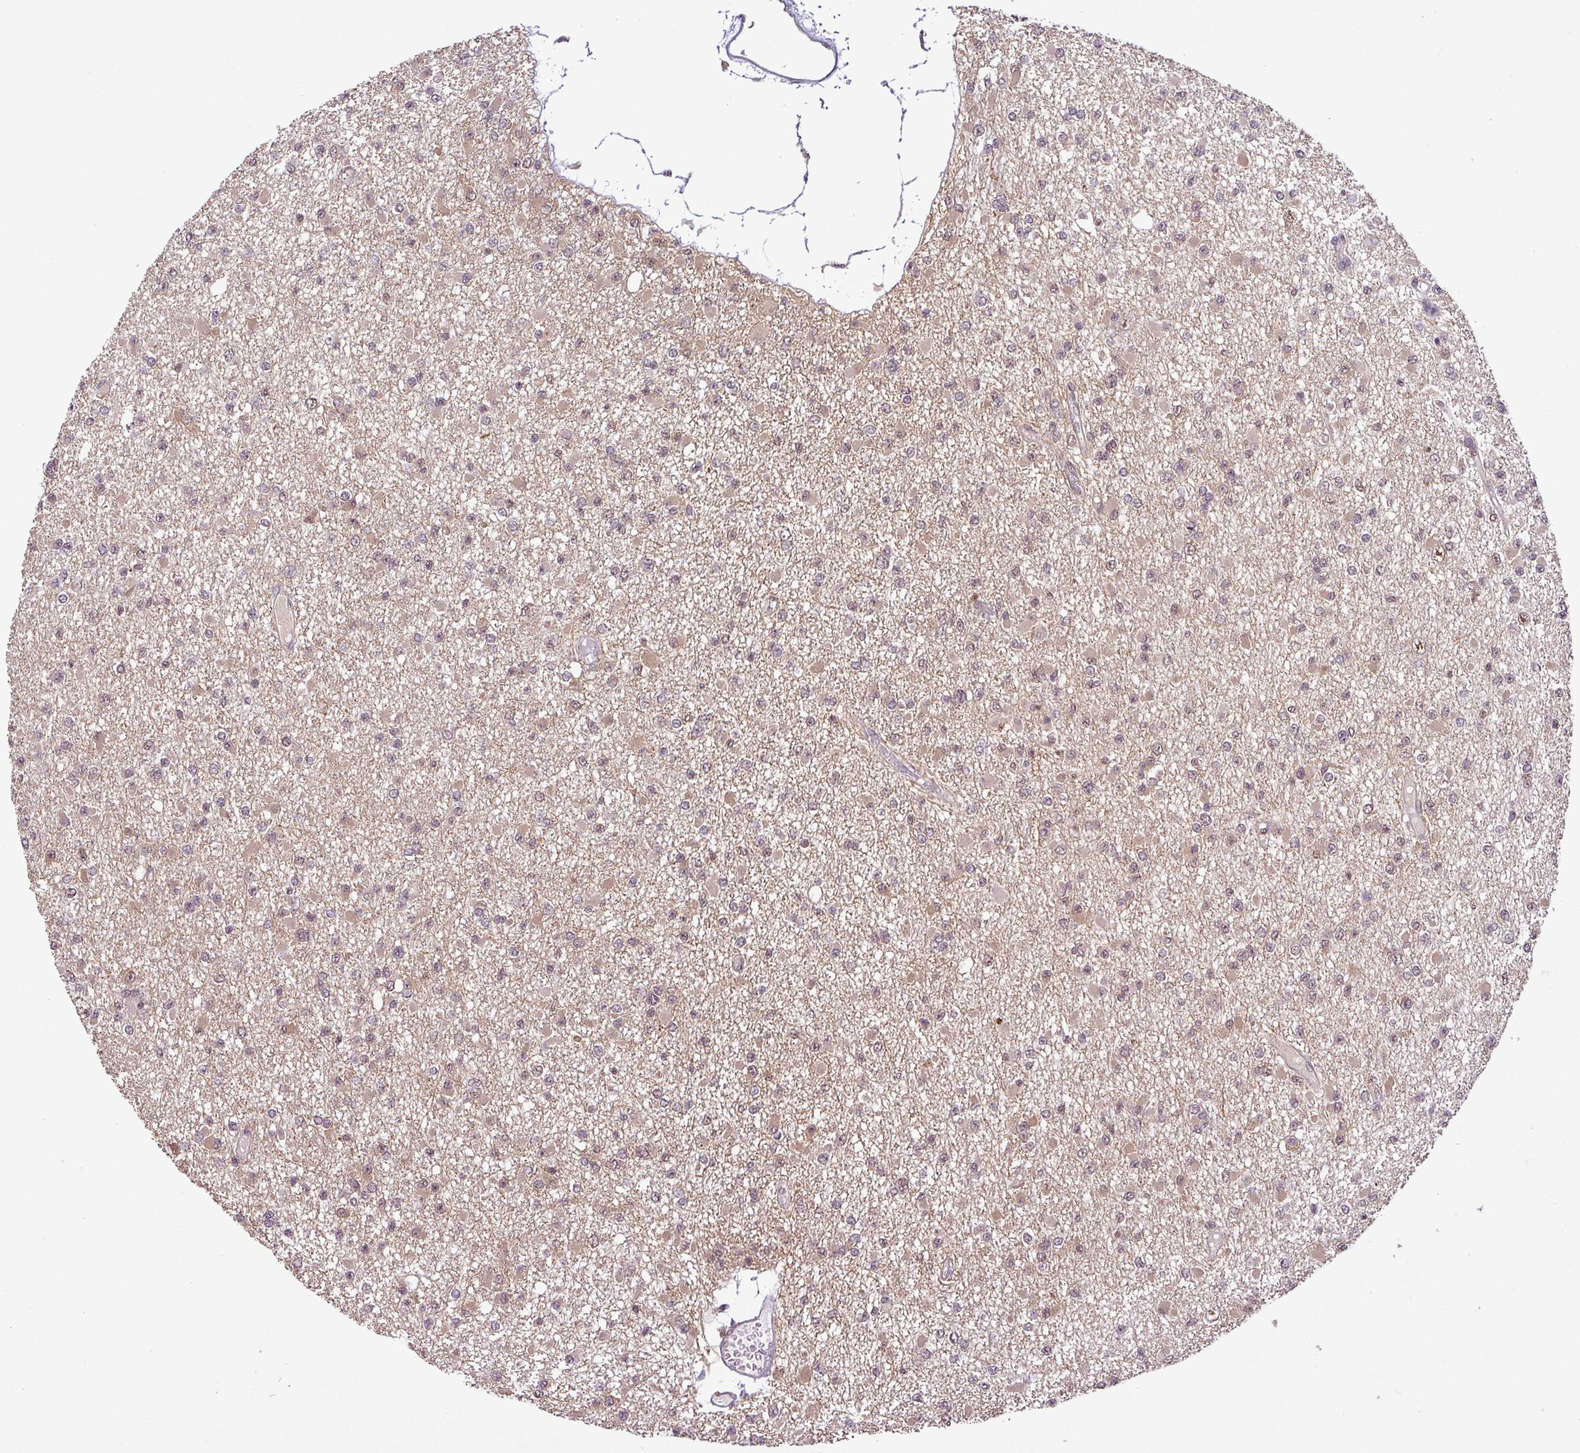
{"staining": {"intensity": "weak", "quantity": "25%-75%", "location": "cytoplasmic/membranous"}, "tissue": "glioma", "cell_type": "Tumor cells", "image_type": "cancer", "snomed": [{"axis": "morphology", "description": "Glioma, malignant, Low grade"}, {"axis": "topography", "description": "Brain"}], "caption": "A photomicrograph showing weak cytoplasmic/membranous staining in about 25%-75% of tumor cells in glioma, as visualized by brown immunohistochemical staining.", "gene": "MFHAS1", "patient": {"sex": "female", "age": 22}}